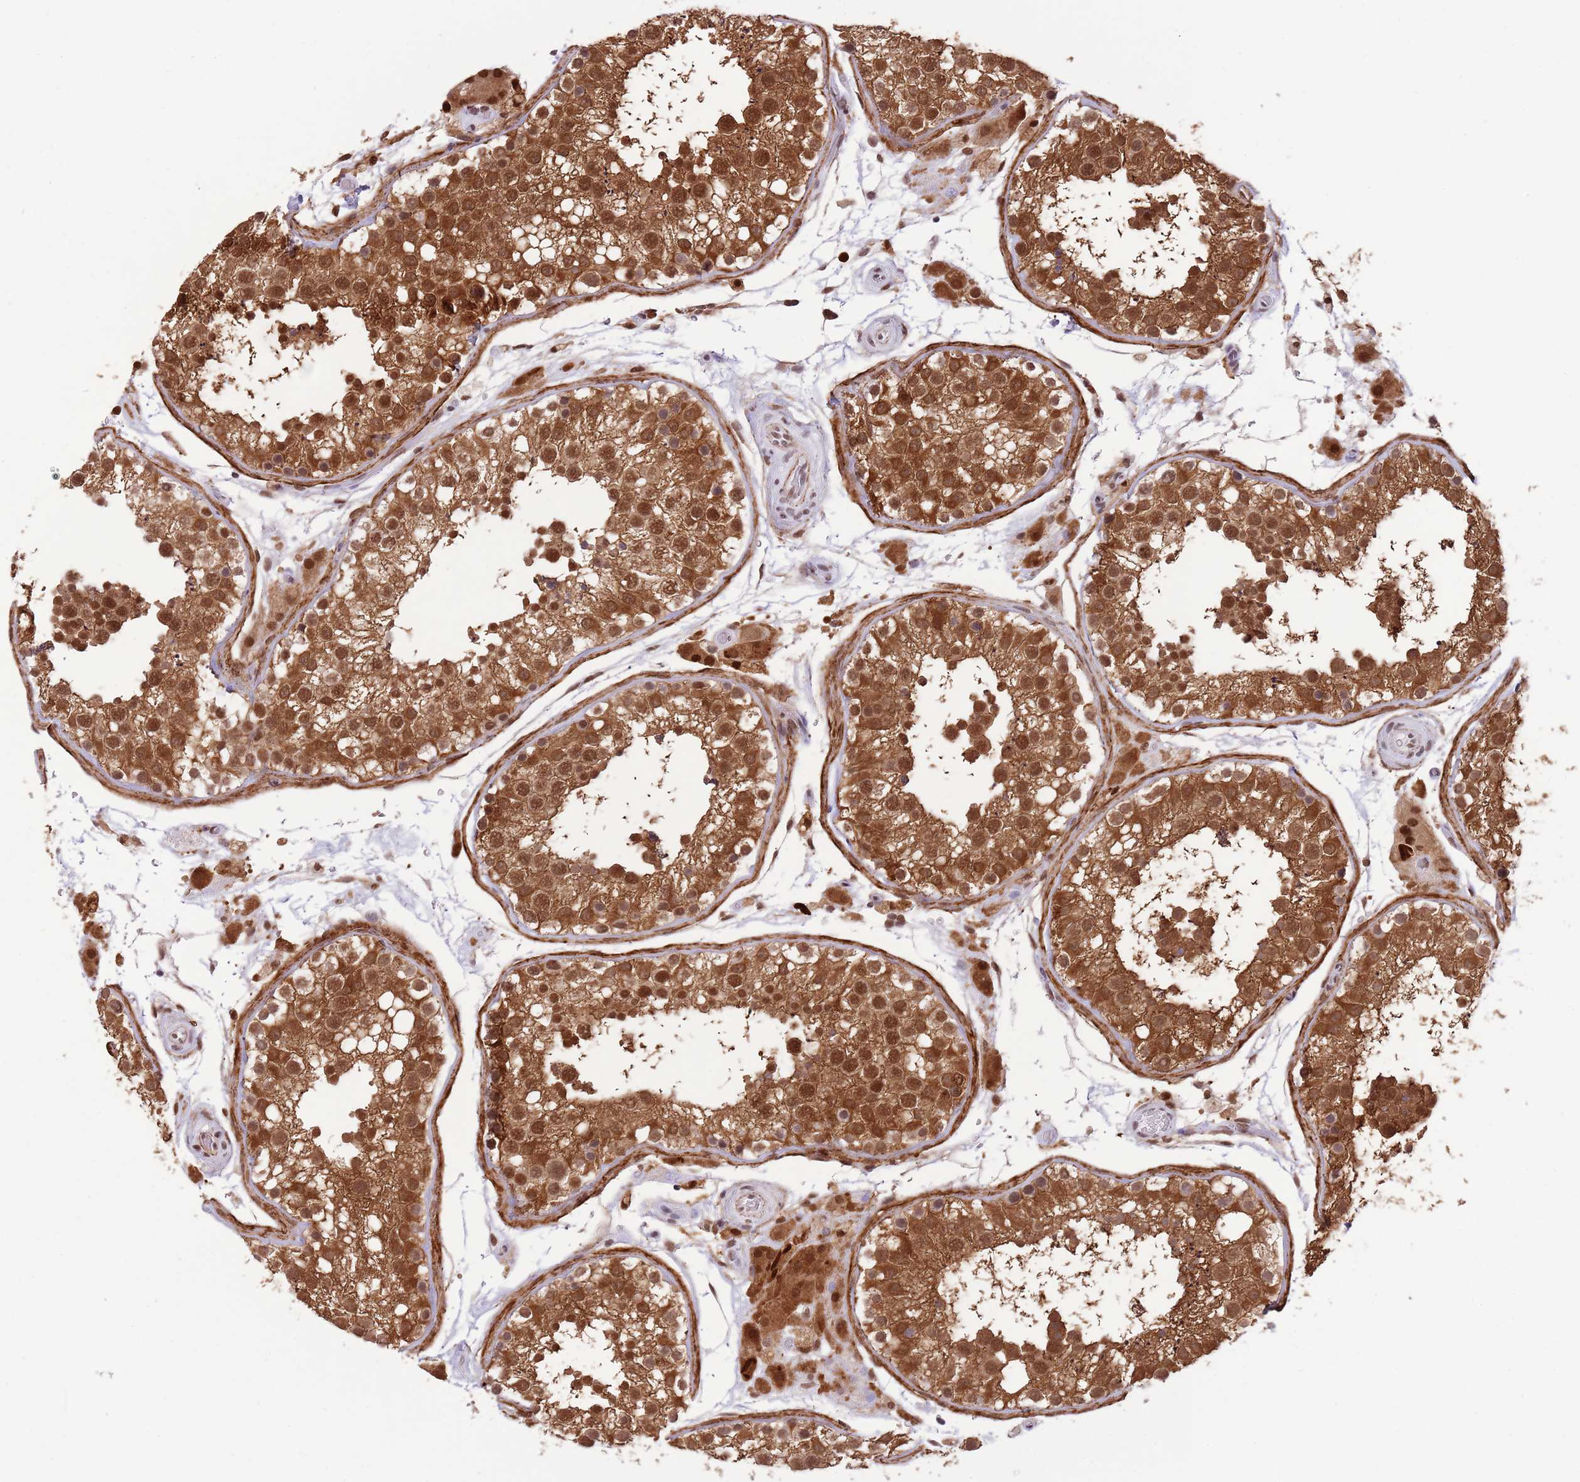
{"staining": {"intensity": "strong", "quantity": ">75%", "location": "cytoplasmic/membranous,nuclear"}, "tissue": "testis", "cell_type": "Cells in seminiferous ducts", "image_type": "normal", "snomed": [{"axis": "morphology", "description": "Normal tissue, NOS"}, {"axis": "topography", "description": "Testis"}], "caption": "Immunohistochemistry (DAB) staining of benign human testis shows strong cytoplasmic/membranous,nuclear protein staining in about >75% of cells in seminiferous ducts.", "gene": "TRIM32", "patient": {"sex": "male", "age": 26}}